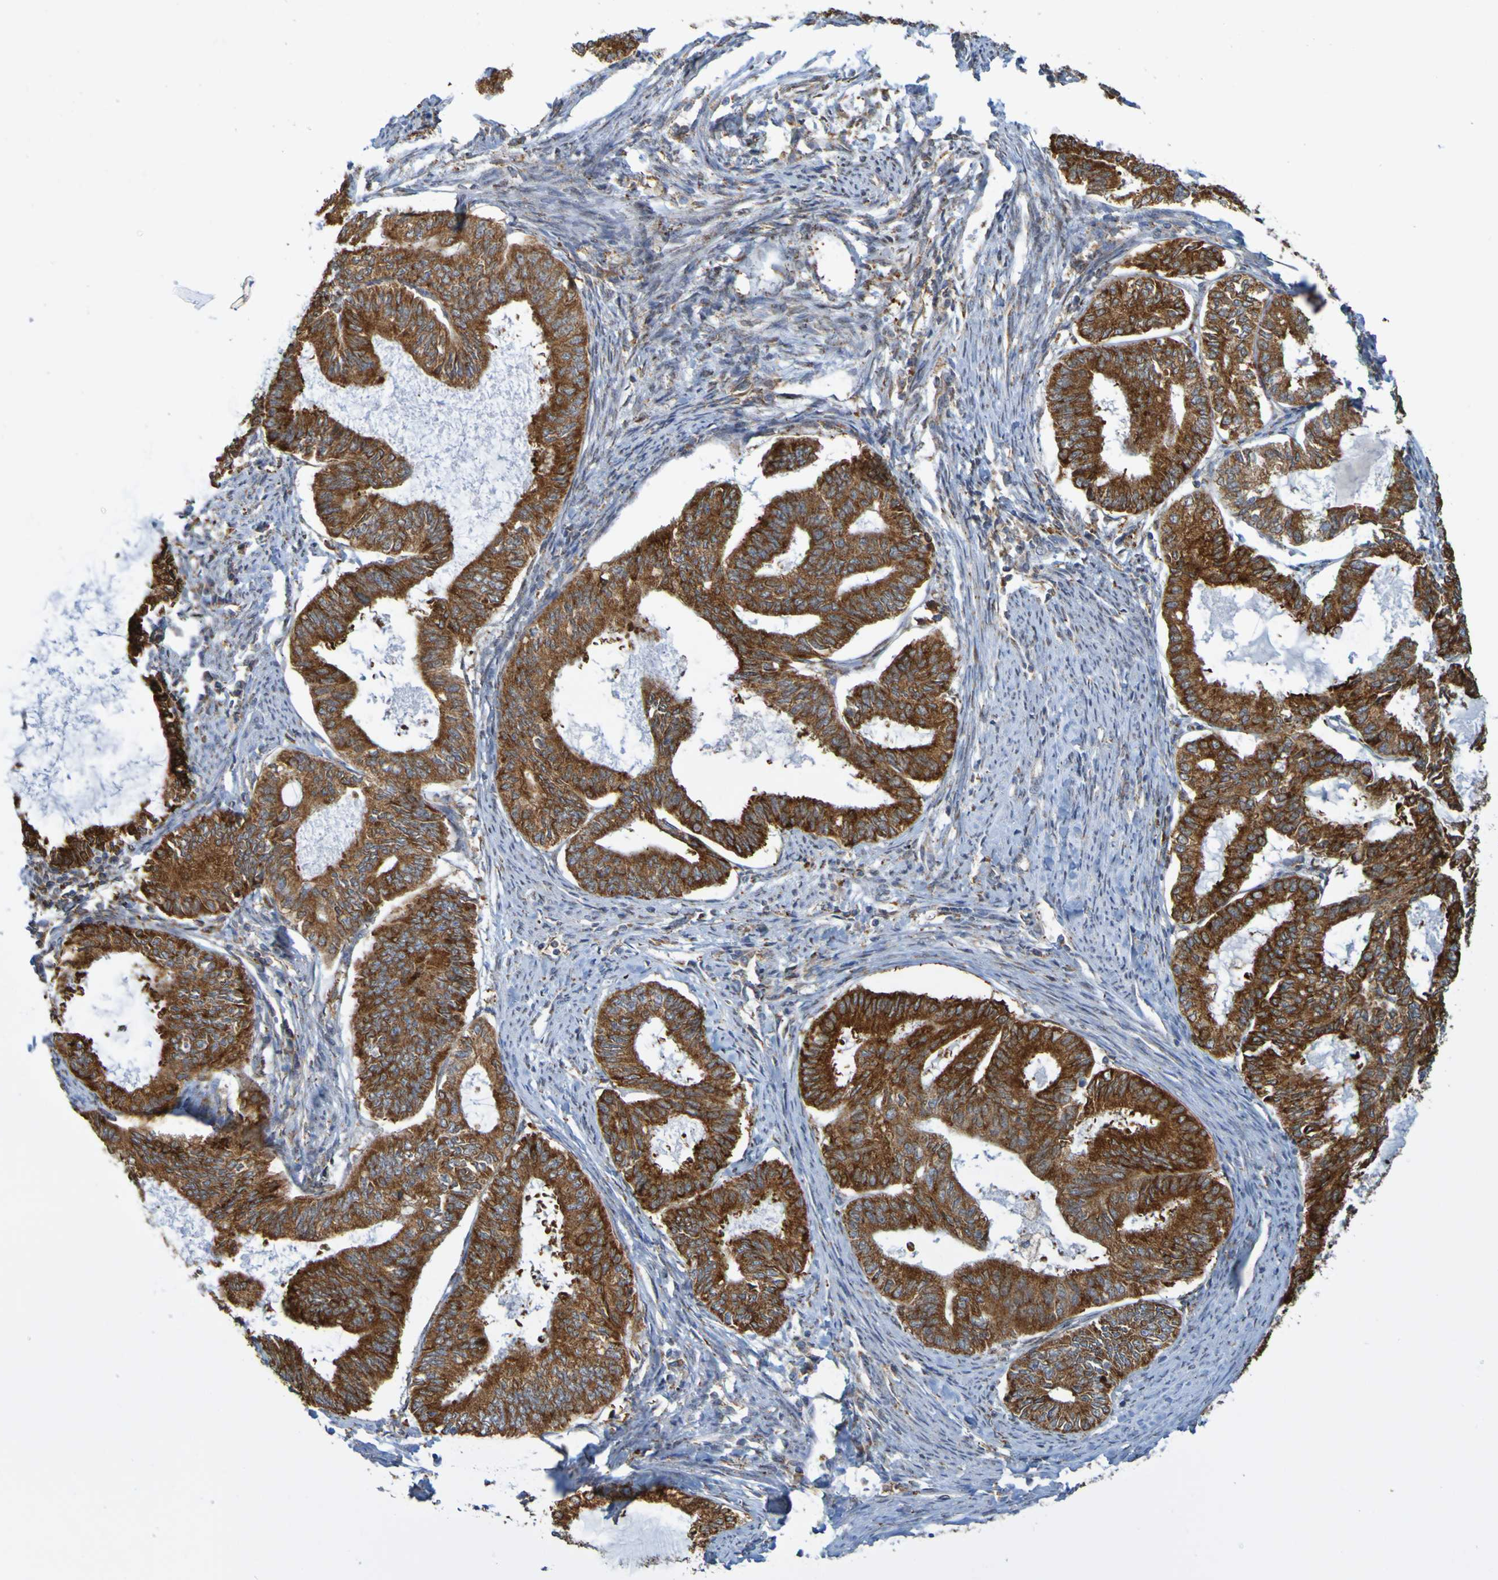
{"staining": {"intensity": "strong", "quantity": "25%-75%", "location": "cytoplasmic/membranous"}, "tissue": "endometrial cancer", "cell_type": "Tumor cells", "image_type": "cancer", "snomed": [{"axis": "morphology", "description": "Adenocarcinoma, NOS"}, {"axis": "topography", "description": "Endometrium"}], "caption": "Endometrial adenocarcinoma tissue reveals strong cytoplasmic/membranous positivity in approximately 25%-75% of tumor cells, visualized by immunohistochemistry.", "gene": "PDIA3", "patient": {"sex": "female", "age": 86}}